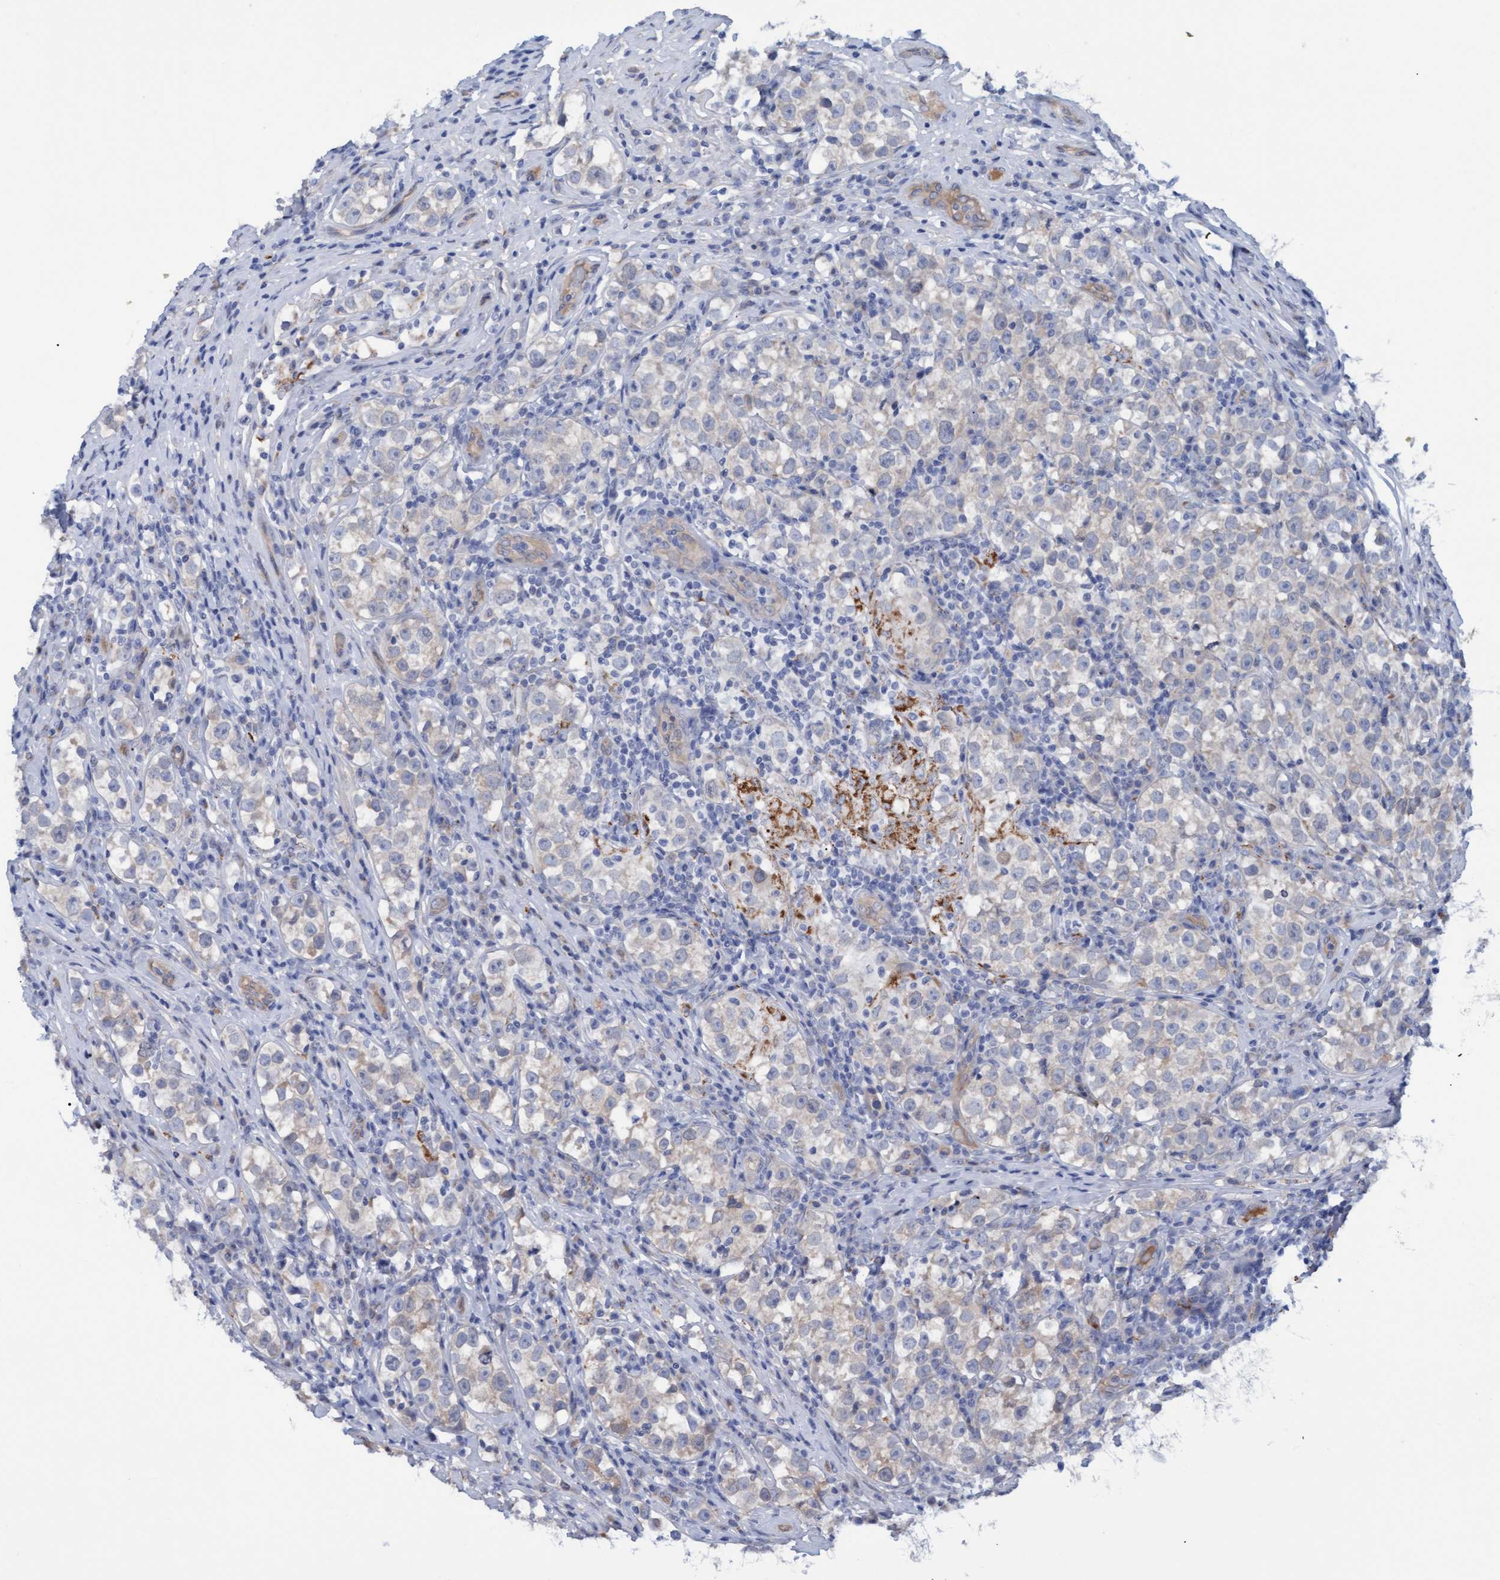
{"staining": {"intensity": "weak", "quantity": "<25%", "location": "cytoplasmic/membranous"}, "tissue": "testis cancer", "cell_type": "Tumor cells", "image_type": "cancer", "snomed": [{"axis": "morphology", "description": "Normal tissue, NOS"}, {"axis": "morphology", "description": "Seminoma, NOS"}, {"axis": "topography", "description": "Testis"}], "caption": "Protein analysis of testis cancer exhibits no significant staining in tumor cells.", "gene": "STXBP1", "patient": {"sex": "male", "age": 43}}